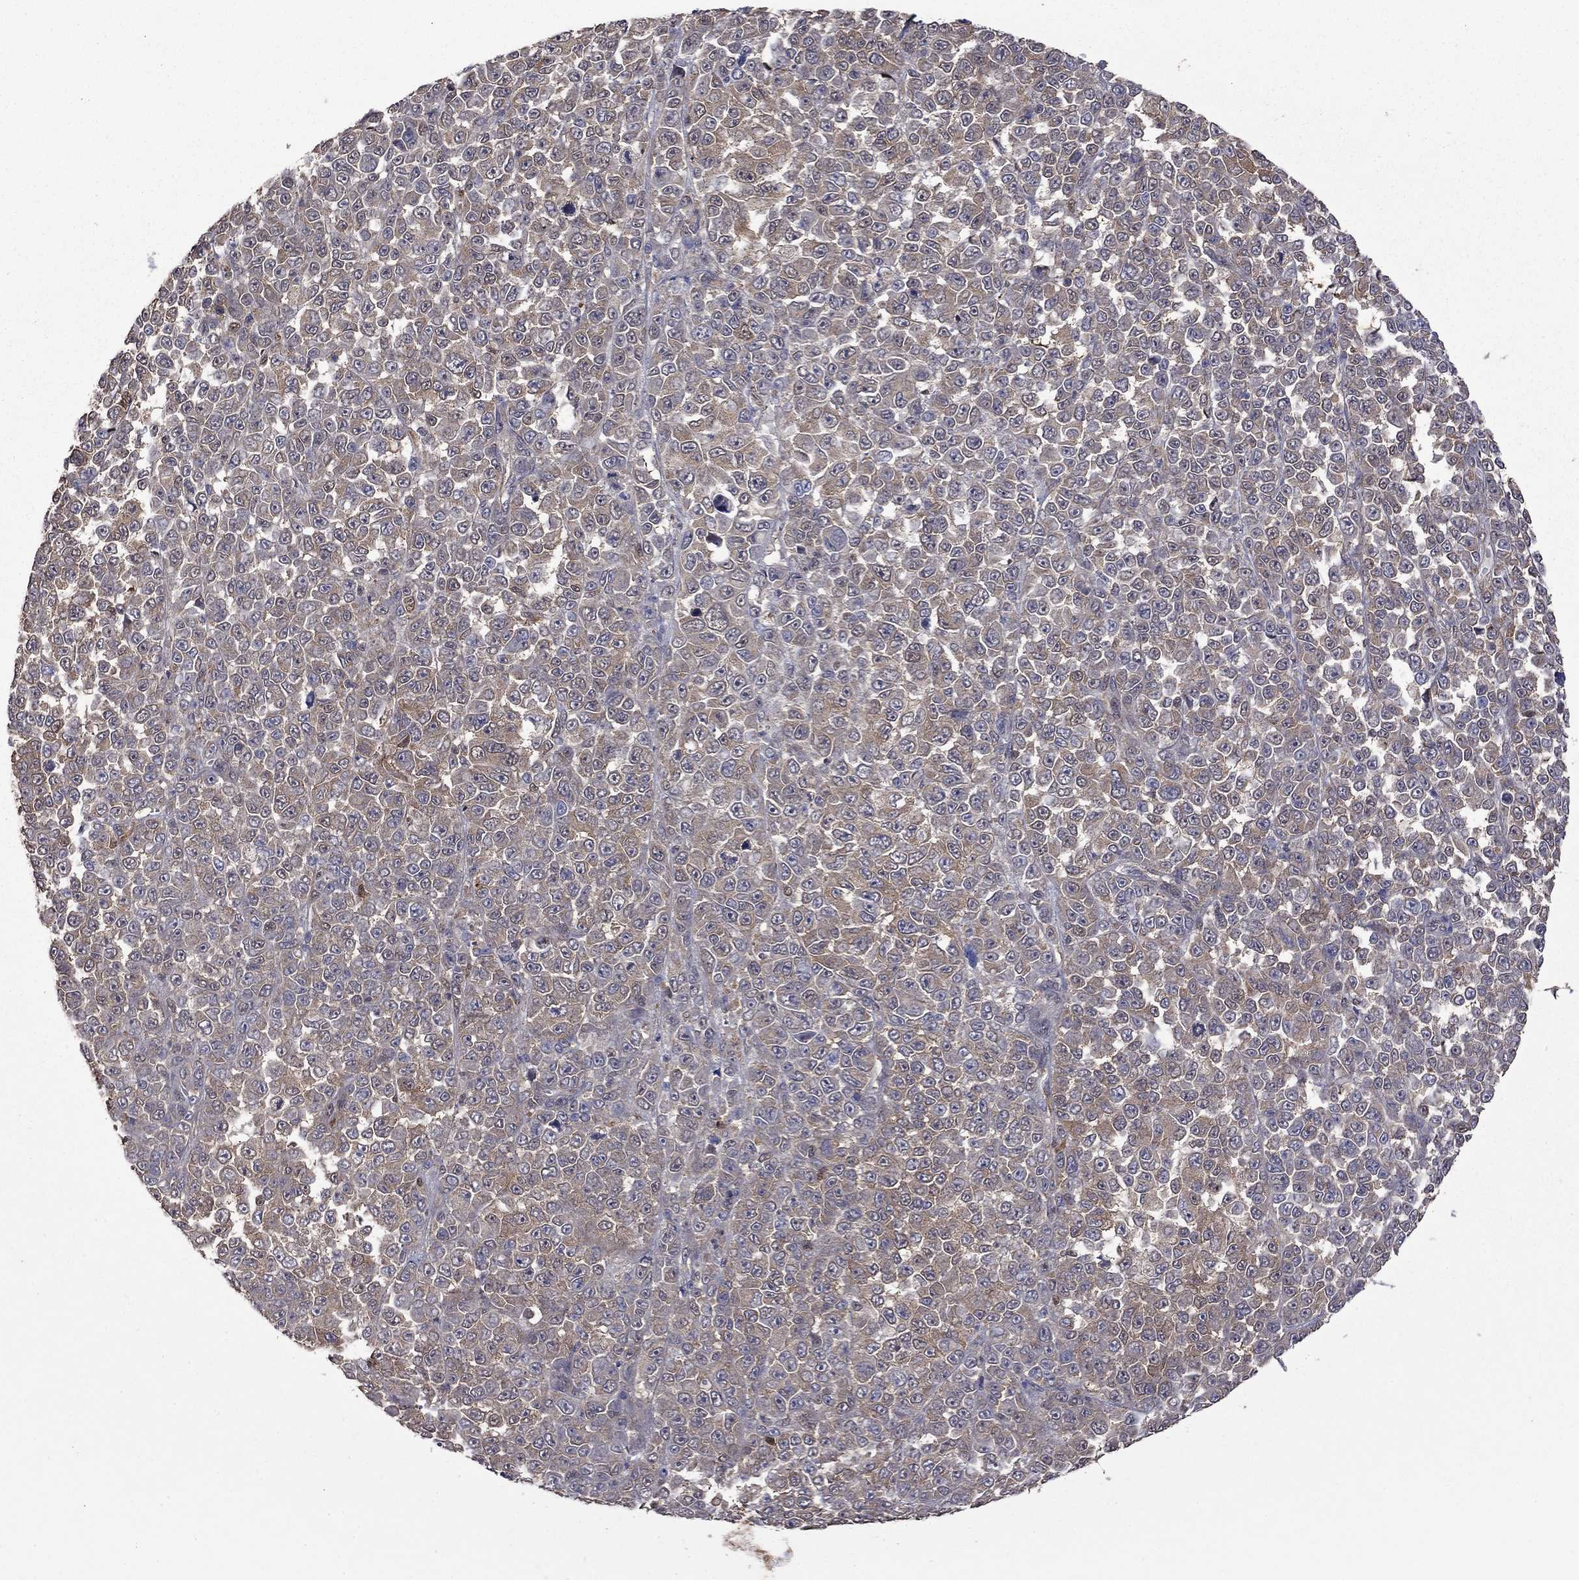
{"staining": {"intensity": "weak", "quantity": ">75%", "location": "cytoplasmic/membranous"}, "tissue": "melanoma", "cell_type": "Tumor cells", "image_type": "cancer", "snomed": [{"axis": "morphology", "description": "Malignant melanoma, NOS"}, {"axis": "topography", "description": "Skin"}], "caption": "IHC photomicrograph of melanoma stained for a protein (brown), which exhibits low levels of weak cytoplasmic/membranous staining in approximately >75% of tumor cells.", "gene": "APPBP2", "patient": {"sex": "female", "age": 95}}